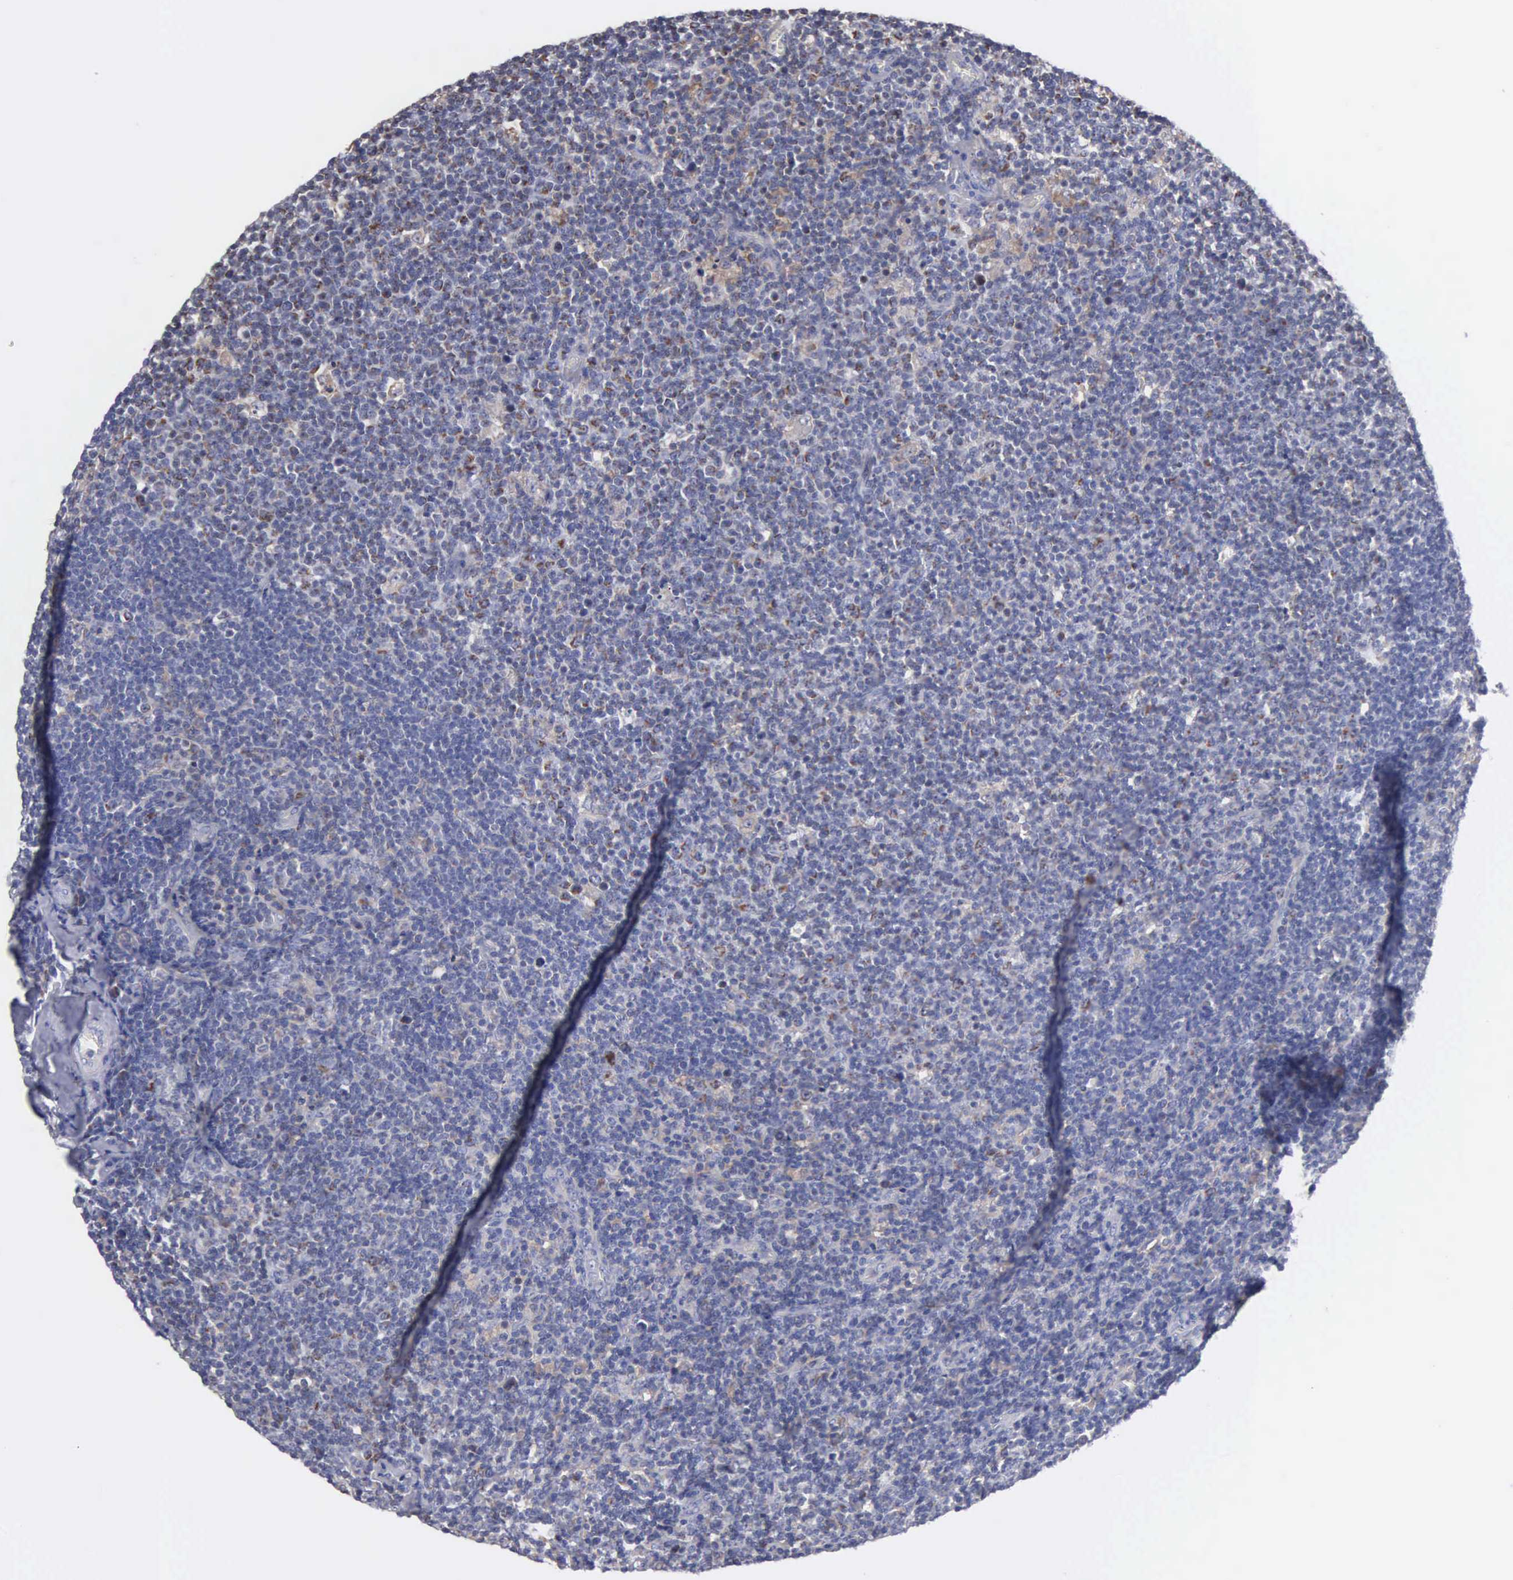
{"staining": {"intensity": "negative", "quantity": "none", "location": "none"}, "tissue": "lymphoma", "cell_type": "Tumor cells", "image_type": "cancer", "snomed": [{"axis": "morphology", "description": "Malignant lymphoma, non-Hodgkin's type, Low grade"}, {"axis": "topography", "description": "Lymph node"}], "caption": "The photomicrograph shows no staining of tumor cells in low-grade malignant lymphoma, non-Hodgkin's type. The staining was performed using DAB (3,3'-diaminobenzidine) to visualize the protein expression in brown, while the nuclei were stained in blue with hematoxylin (Magnification: 20x).", "gene": "PTGS2", "patient": {"sex": "male", "age": 74}}